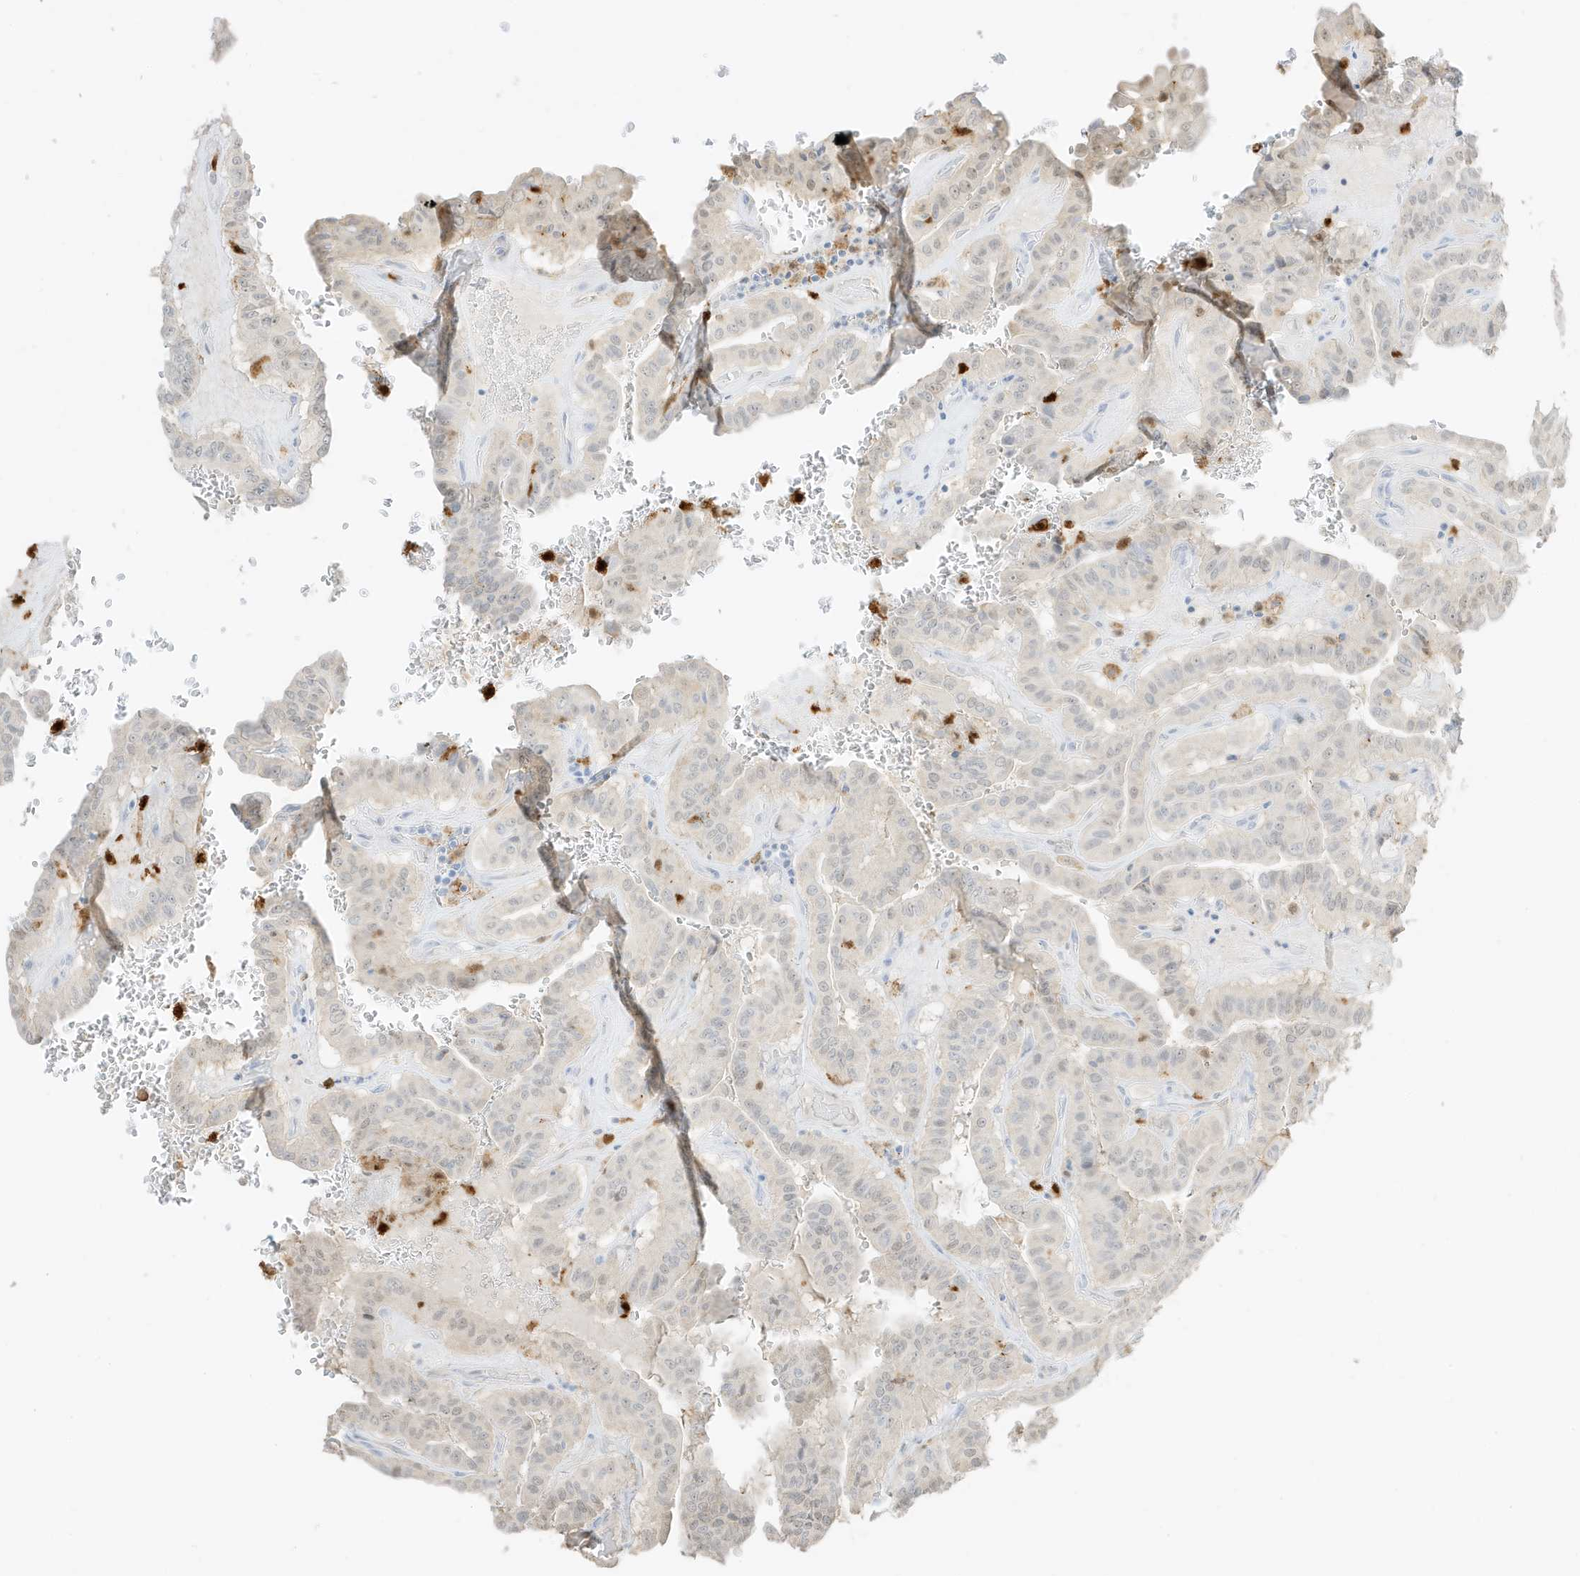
{"staining": {"intensity": "negative", "quantity": "none", "location": "none"}, "tissue": "thyroid cancer", "cell_type": "Tumor cells", "image_type": "cancer", "snomed": [{"axis": "morphology", "description": "Papillary adenocarcinoma, NOS"}, {"axis": "topography", "description": "Thyroid gland"}], "caption": "Immunohistochemistry of thyroid papillary adenocarcinoma exhibits no positivity in tumor cells.", "gene": "GCA", "patient": {"sex": "male", "age": 77}}